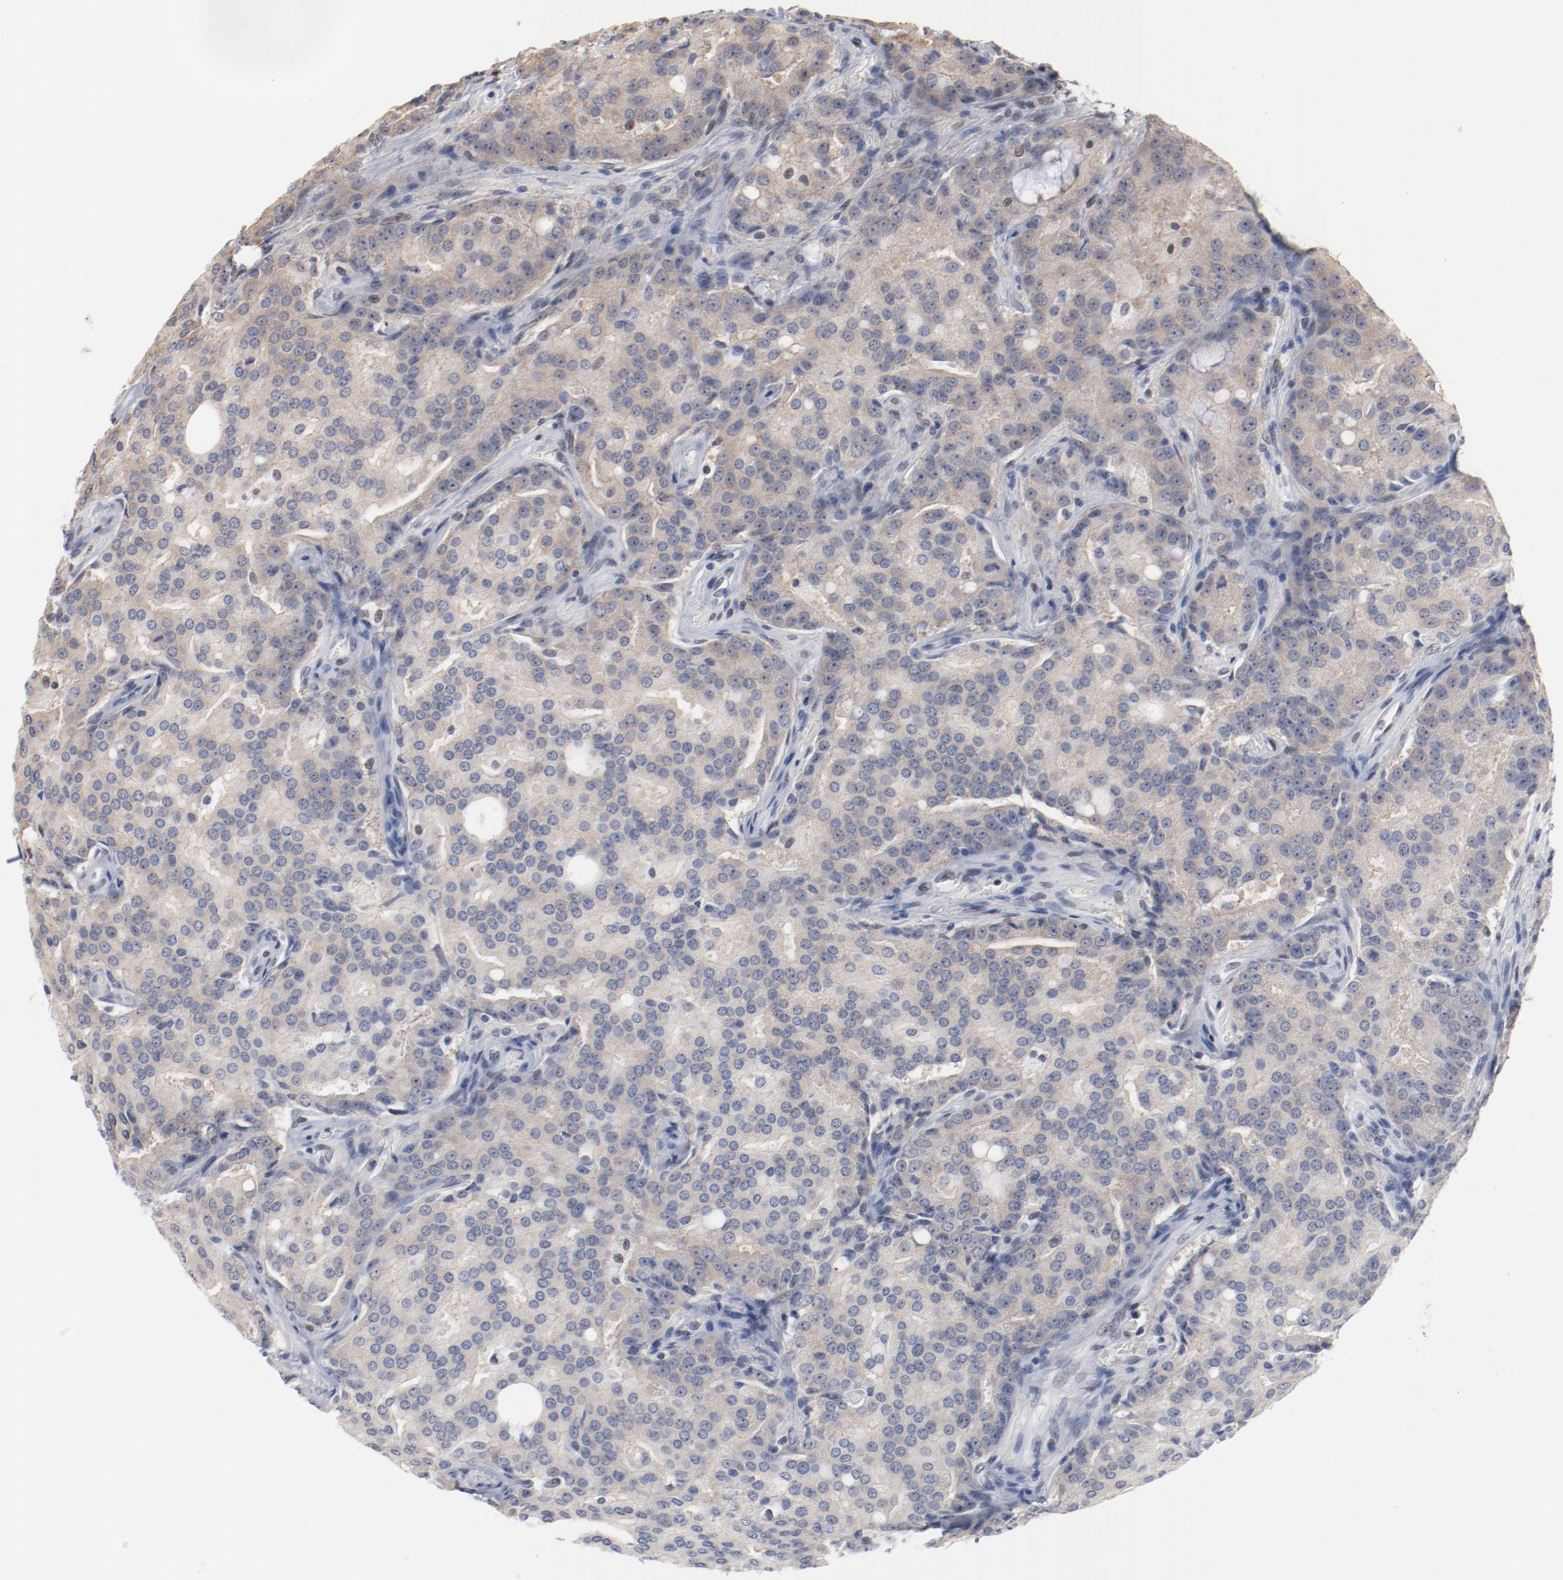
{"staining": {"intensity": "negative", "quantity": "none", "location": "none"}, "tissue": "prostate cancer", "cell_type": "Tumor cells", "image_type": "cancer", "snomed": [{"axis": "morphology", "description": "Adenocarcinoma, High grade"}, {"axis": "topography", "description": "Prostate"}], "caption": "Protein analysis of prostate high-grade adenocarcinoma demonstrates no significant expression in tumor cells.", "gene": "ZEB2", "patient": {"sex": "male", "age": 72}}